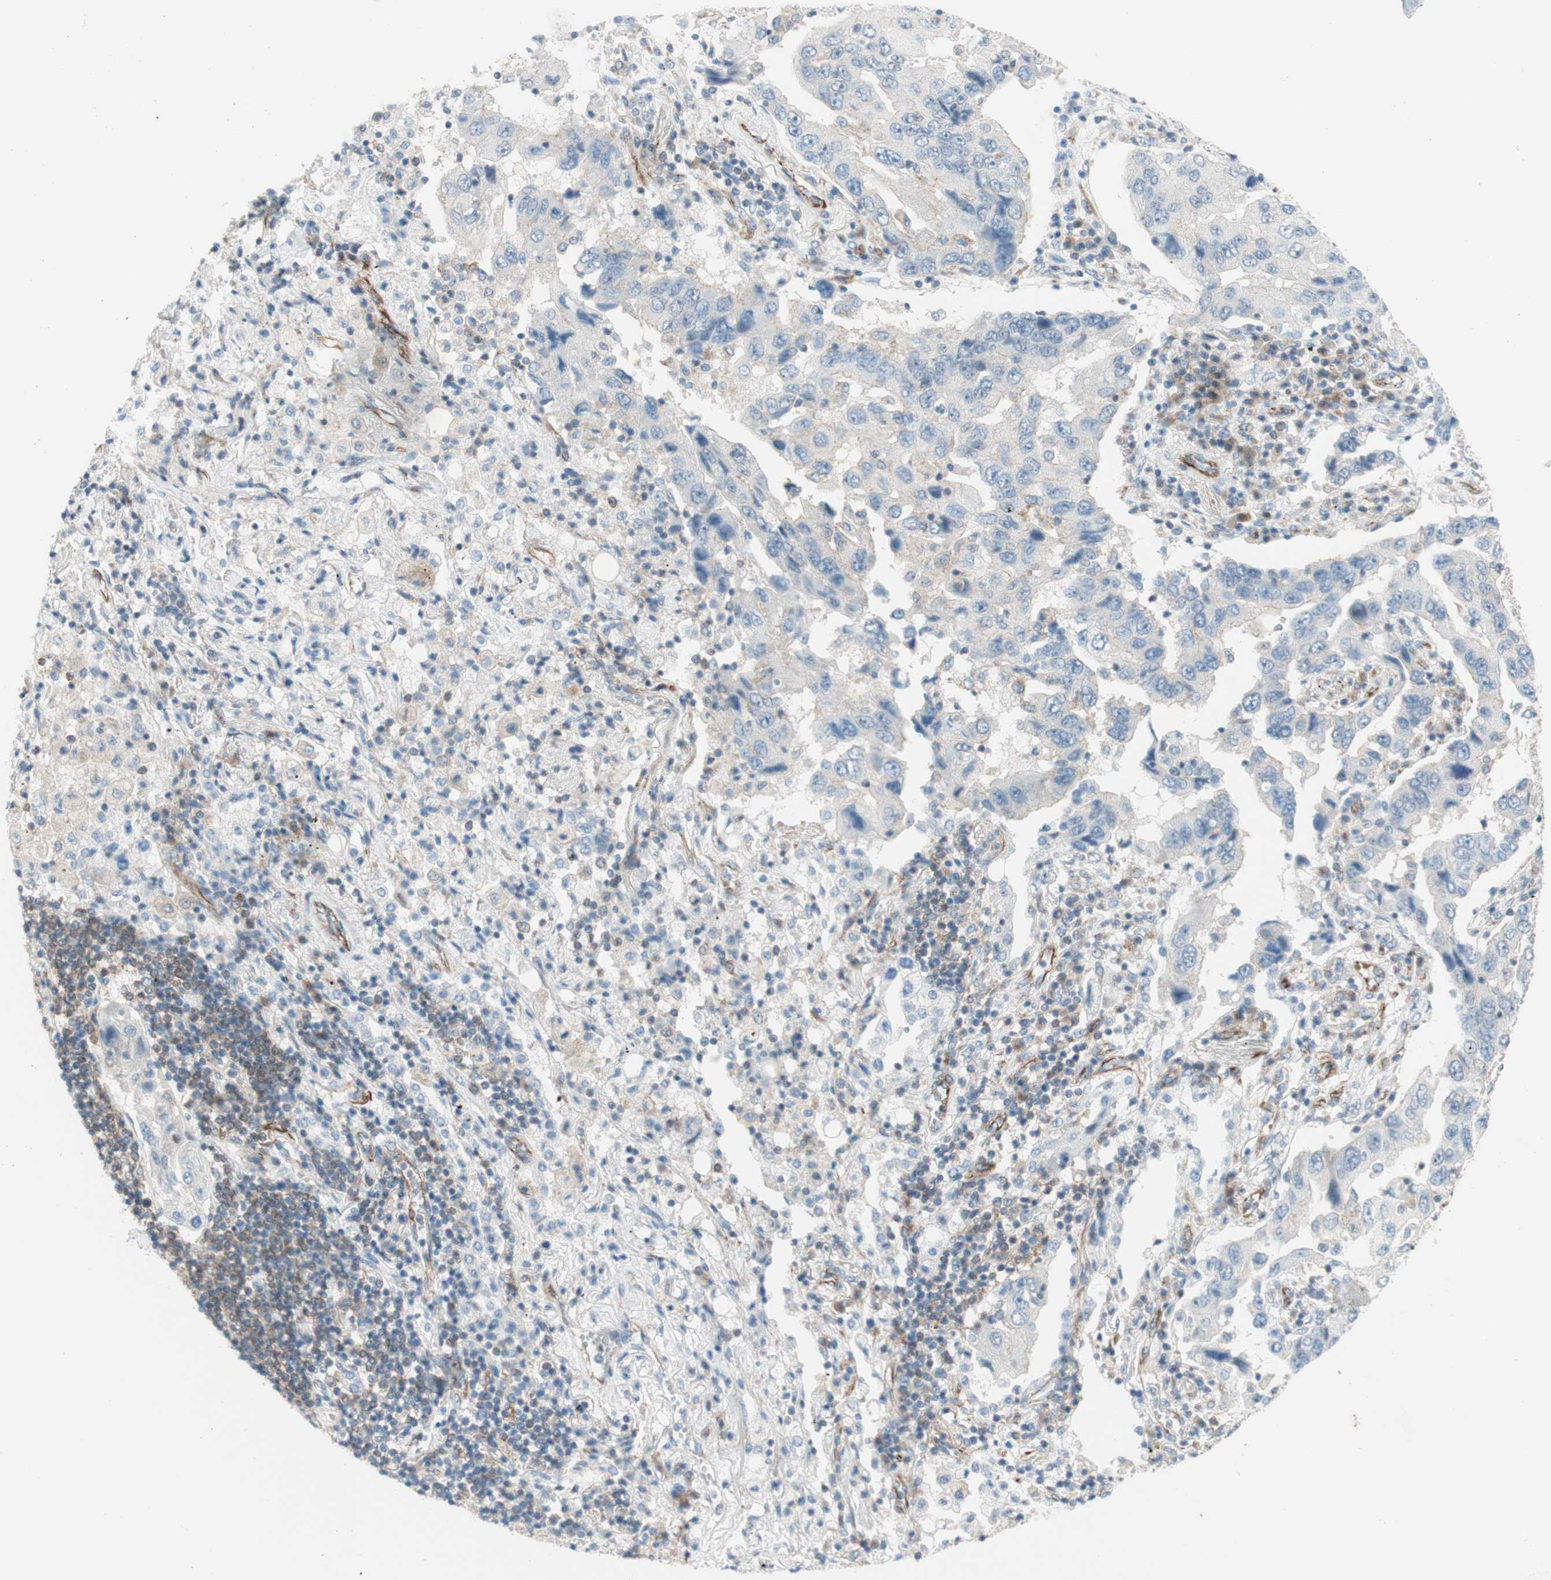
{"staining": {"intensity": "negative", "quantity": "none", "location": "none"}, "tissue": "lung cancer", "cell_type": "Tumor cells", "image_type": "cancer", "snomed": [{"axis": "morphology", "description": "Adenocarcinoma, NOS"}, {"axis": "topography", "description": "Lung"}], "caption": "IHC of human lung adenocarcinoma demonstrates no expression in tumor cells. (DAB (3,3'-diaminobenzidine) immunohistochemistry visualized using brightfield microscopy, high magnification).", "gene": "POU2AF1", "patient": {"sex": "female", "age": 65}}